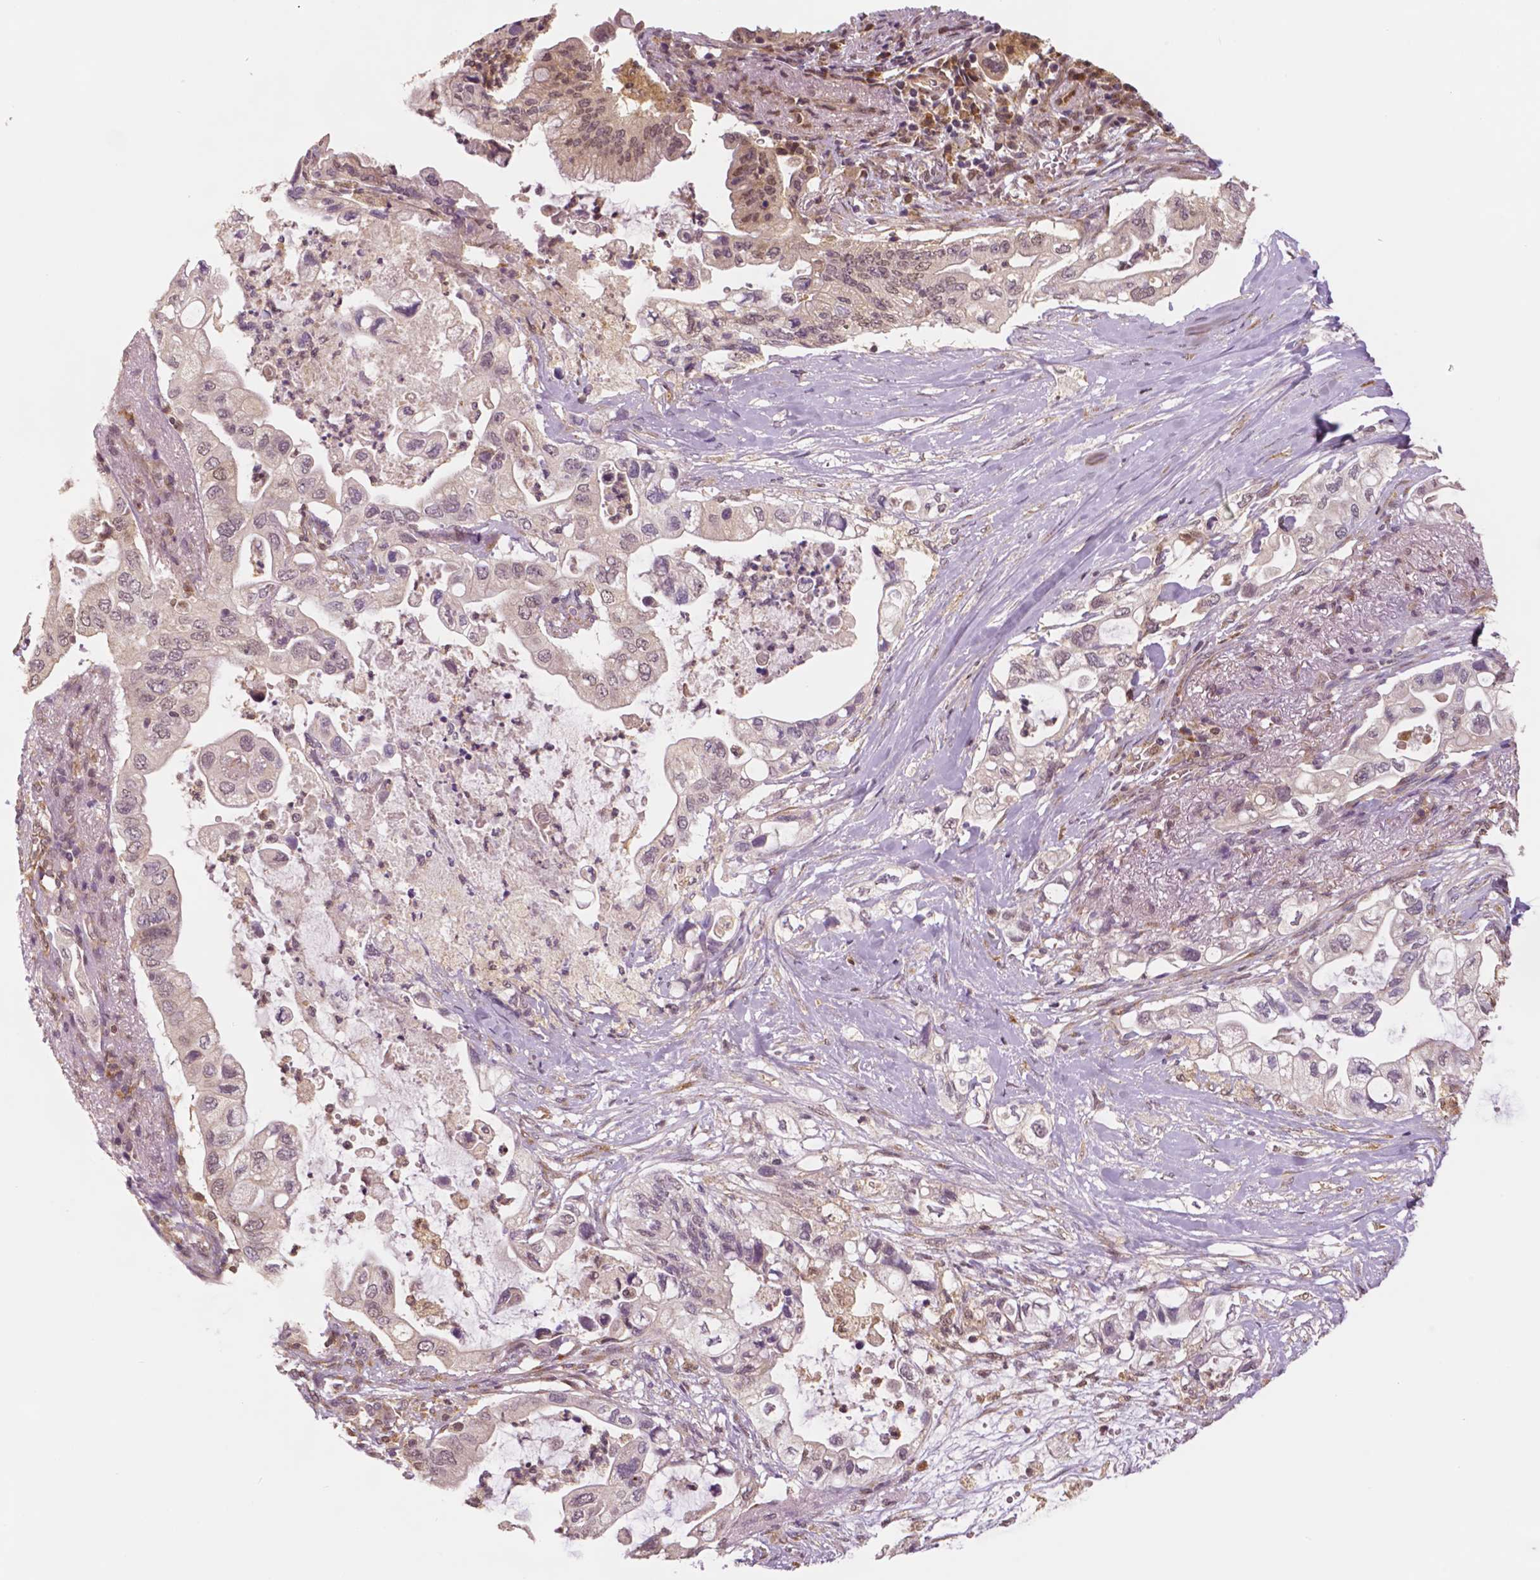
{"staining": {"intensity": "negative", "quantity": "none", "location": "none"}, "tissue": "pancreatic cancer", "cell_type": "Tumor cells", "image_type": "cancer", "snomed": [{"axis": "morphology", "description": "Adenocarcinoma, NOS"}, {"axis": "topography", "description": "Pancreas"}], "caption": "A histopathology image of human pancreatic cancer is negative for staining in tumor cells.", "gene": "STAT3", "patient": {"sex": "female", "age": 72}}